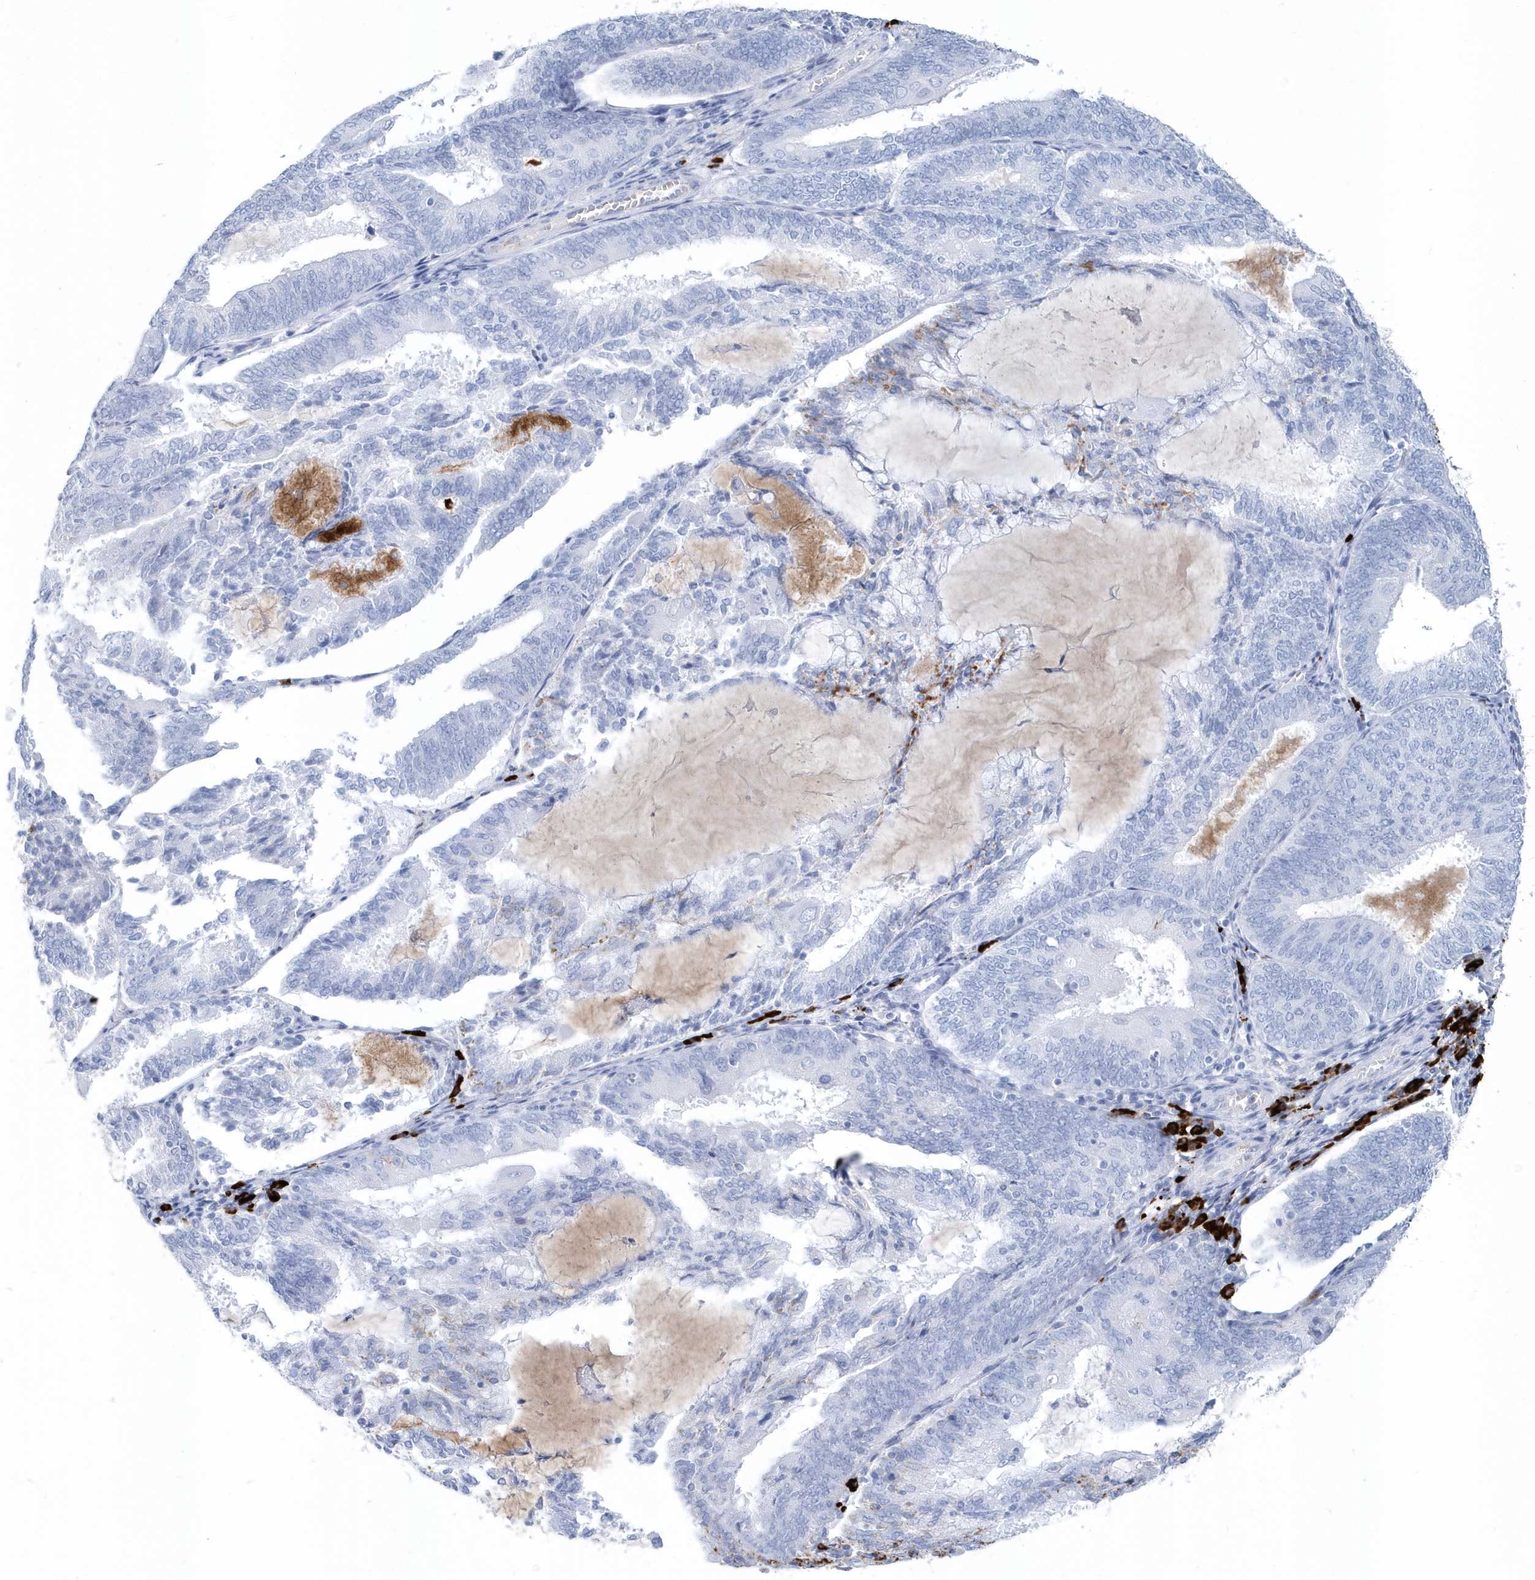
{"staining": {"intensity": "negative", "quantity": "none", "location": "none"}, "tissue": "endometrial cancer", "cell_type": "Tumor cells", "image_type": "cancer", "snomed": [{"axis": "morphology", "description": "Adenocarcinoma, NOS"}, {"axis": "topography", "description": "Endometrium"}], "caption": "Tumor cells show no significant positivity in endometrial cancer.", "gene": "JCHAIN", "patient": {"sex": "female", "age": 81}}